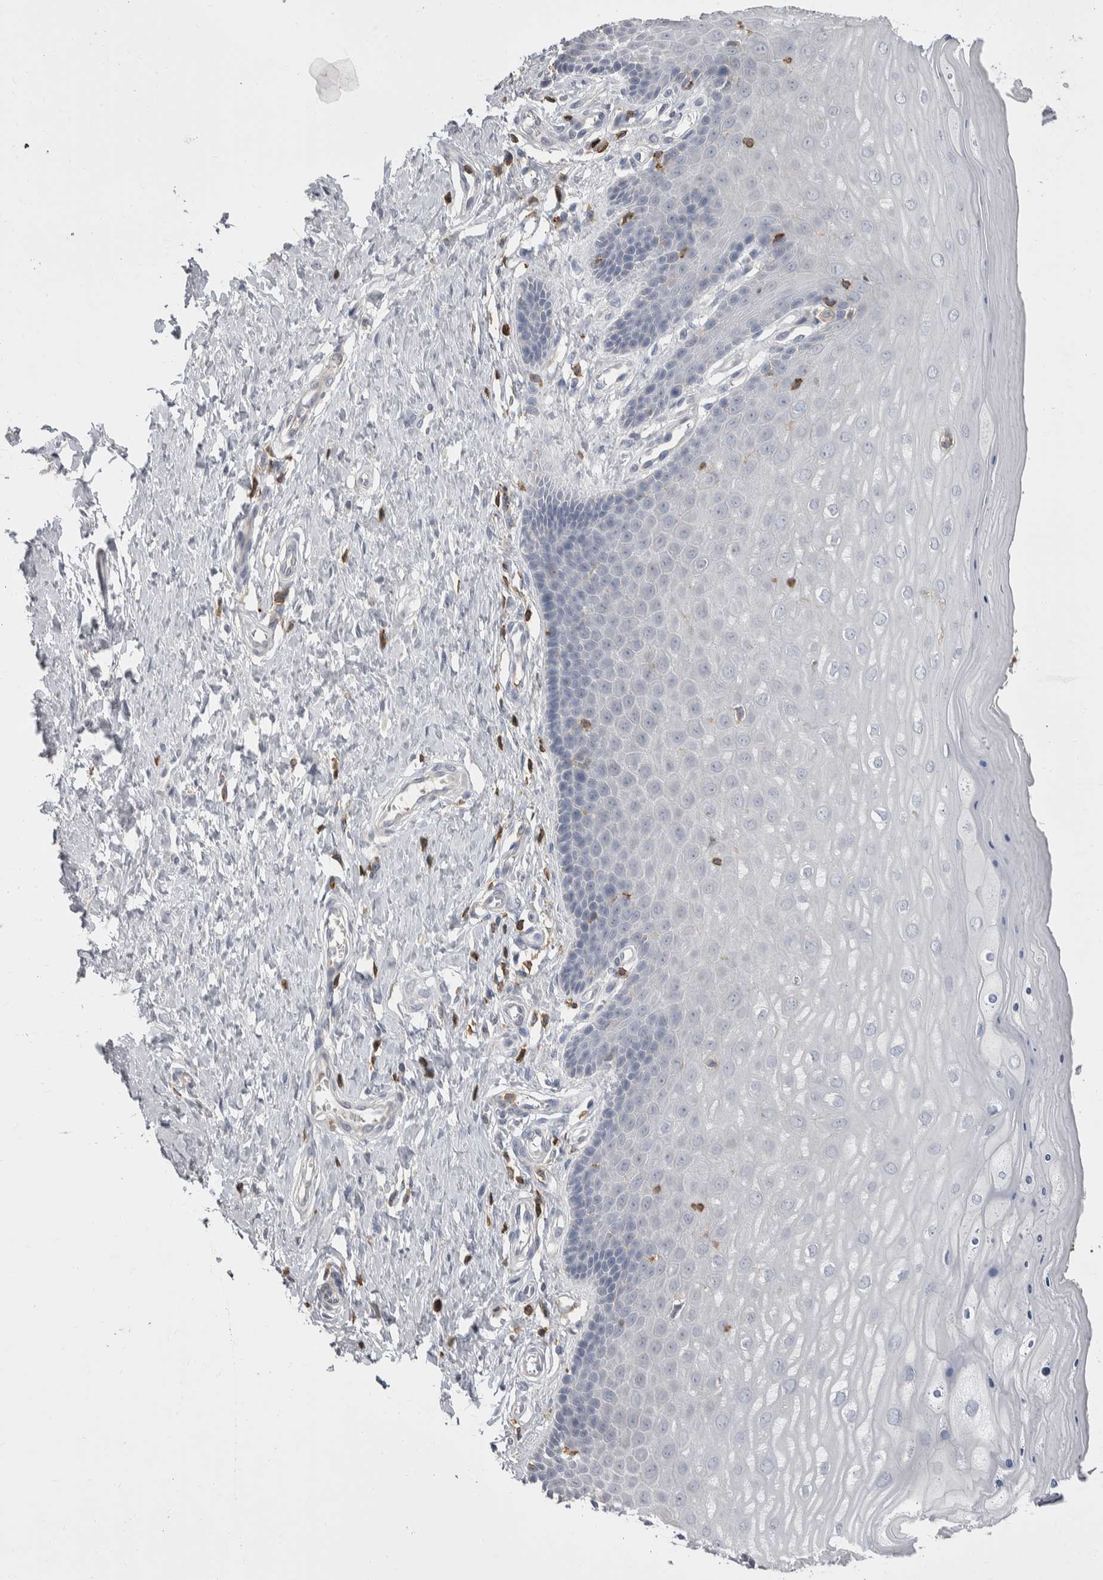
{"staining": {"intensity": "negative", "quantity": "none", "location": "none"}, "tissue": "cervix", "cell_type": "Glandular cells", "image_type": "normal", "snomed": [{"axis": "morphology", "description": "Normal tissue, NOS"}, {"axis": "topography", "description": "Cervix"}], "caption": "A high-resolution photomicrograph shows immunohistochemistry (IHC) staining of benign cervix, which displays no significant staining in glandular cells. Brightfield microscopy of immunohistochemistry (IHC) stained with DAB (brown) and hematoxylin (blue), captured at high magnification.", "gene": "CEP295NL", "patient": {"sex": "female", "age": 55}}